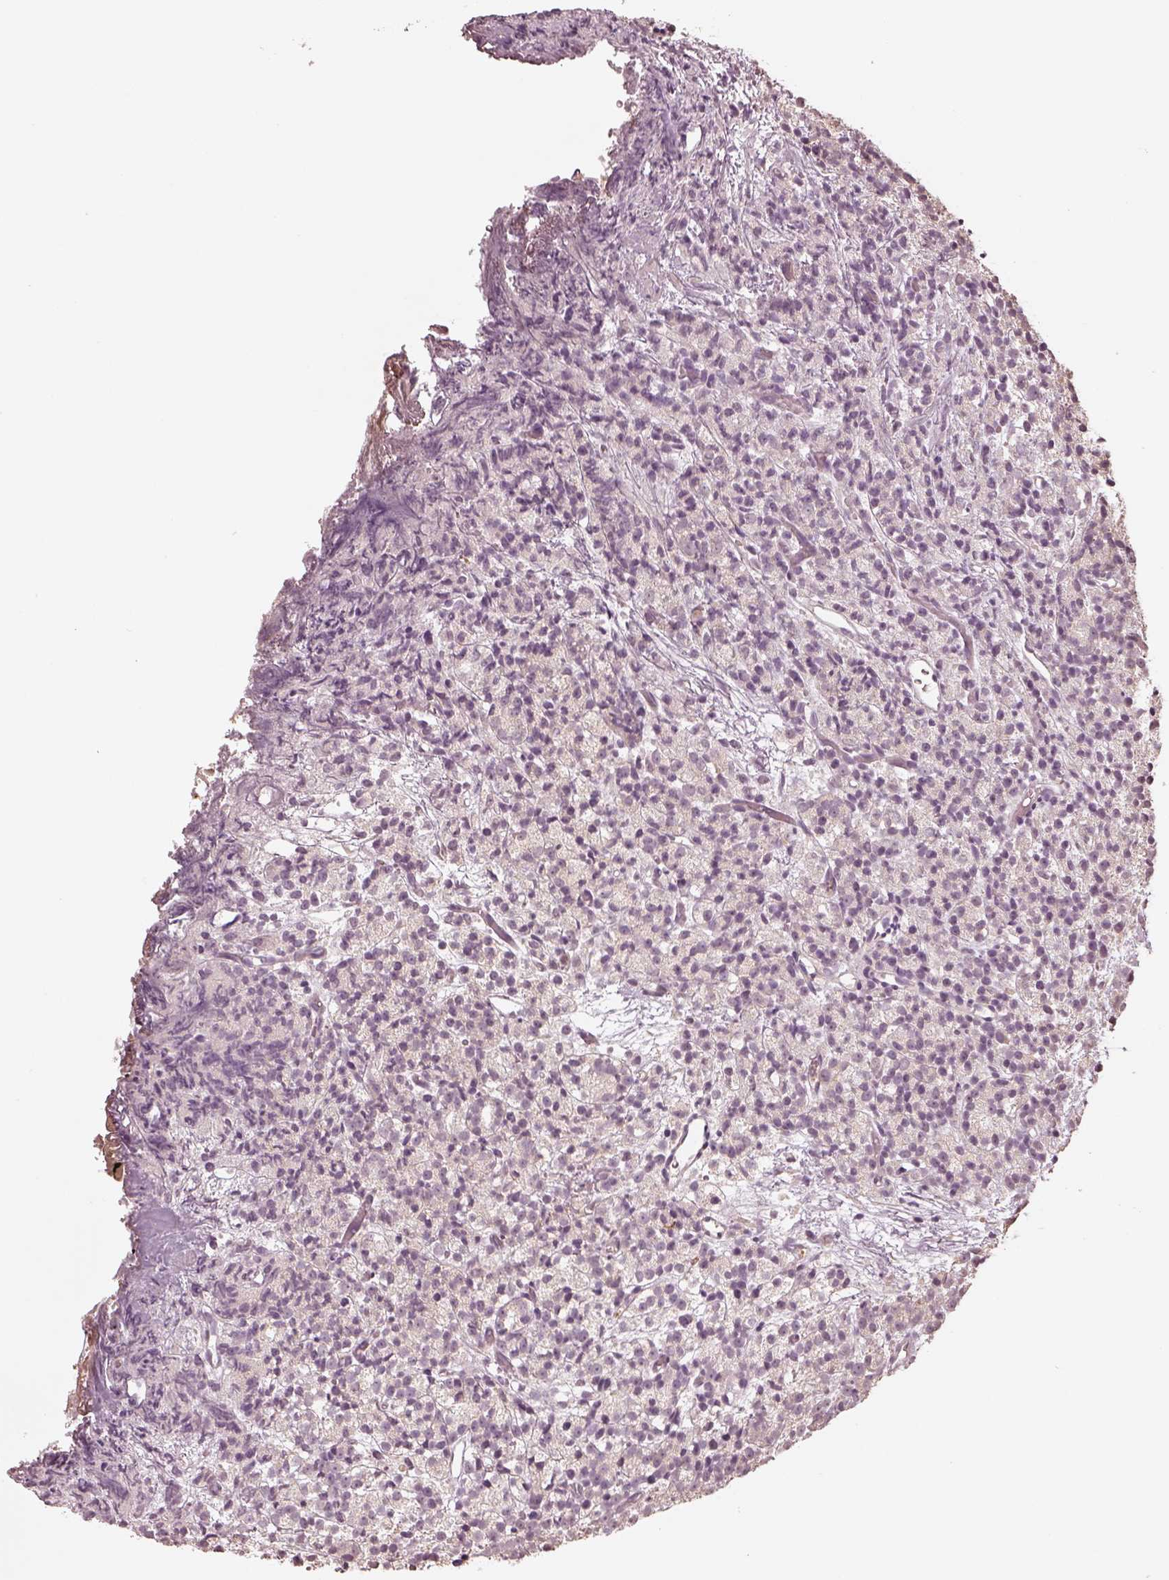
{"staining": {"intensity": "negative", "quantity": "none", "location": "none"}, "tissue": "prostate cancer", "cell_type": "Tumor cells", "image_type": "cancer", "snomed": [{"axis": "morphology", "description": "Adenocarcinoma, High grade"}, {"axis": "topography", "description": "Prostate"}], "caption": "Immunohistochemistry (IHC) of prostate high-grade adenocarcinoma demonstrates no positivity in tumor cells.", "gene": "CRB1", "patient": {"sex": "male", "age": 53}}